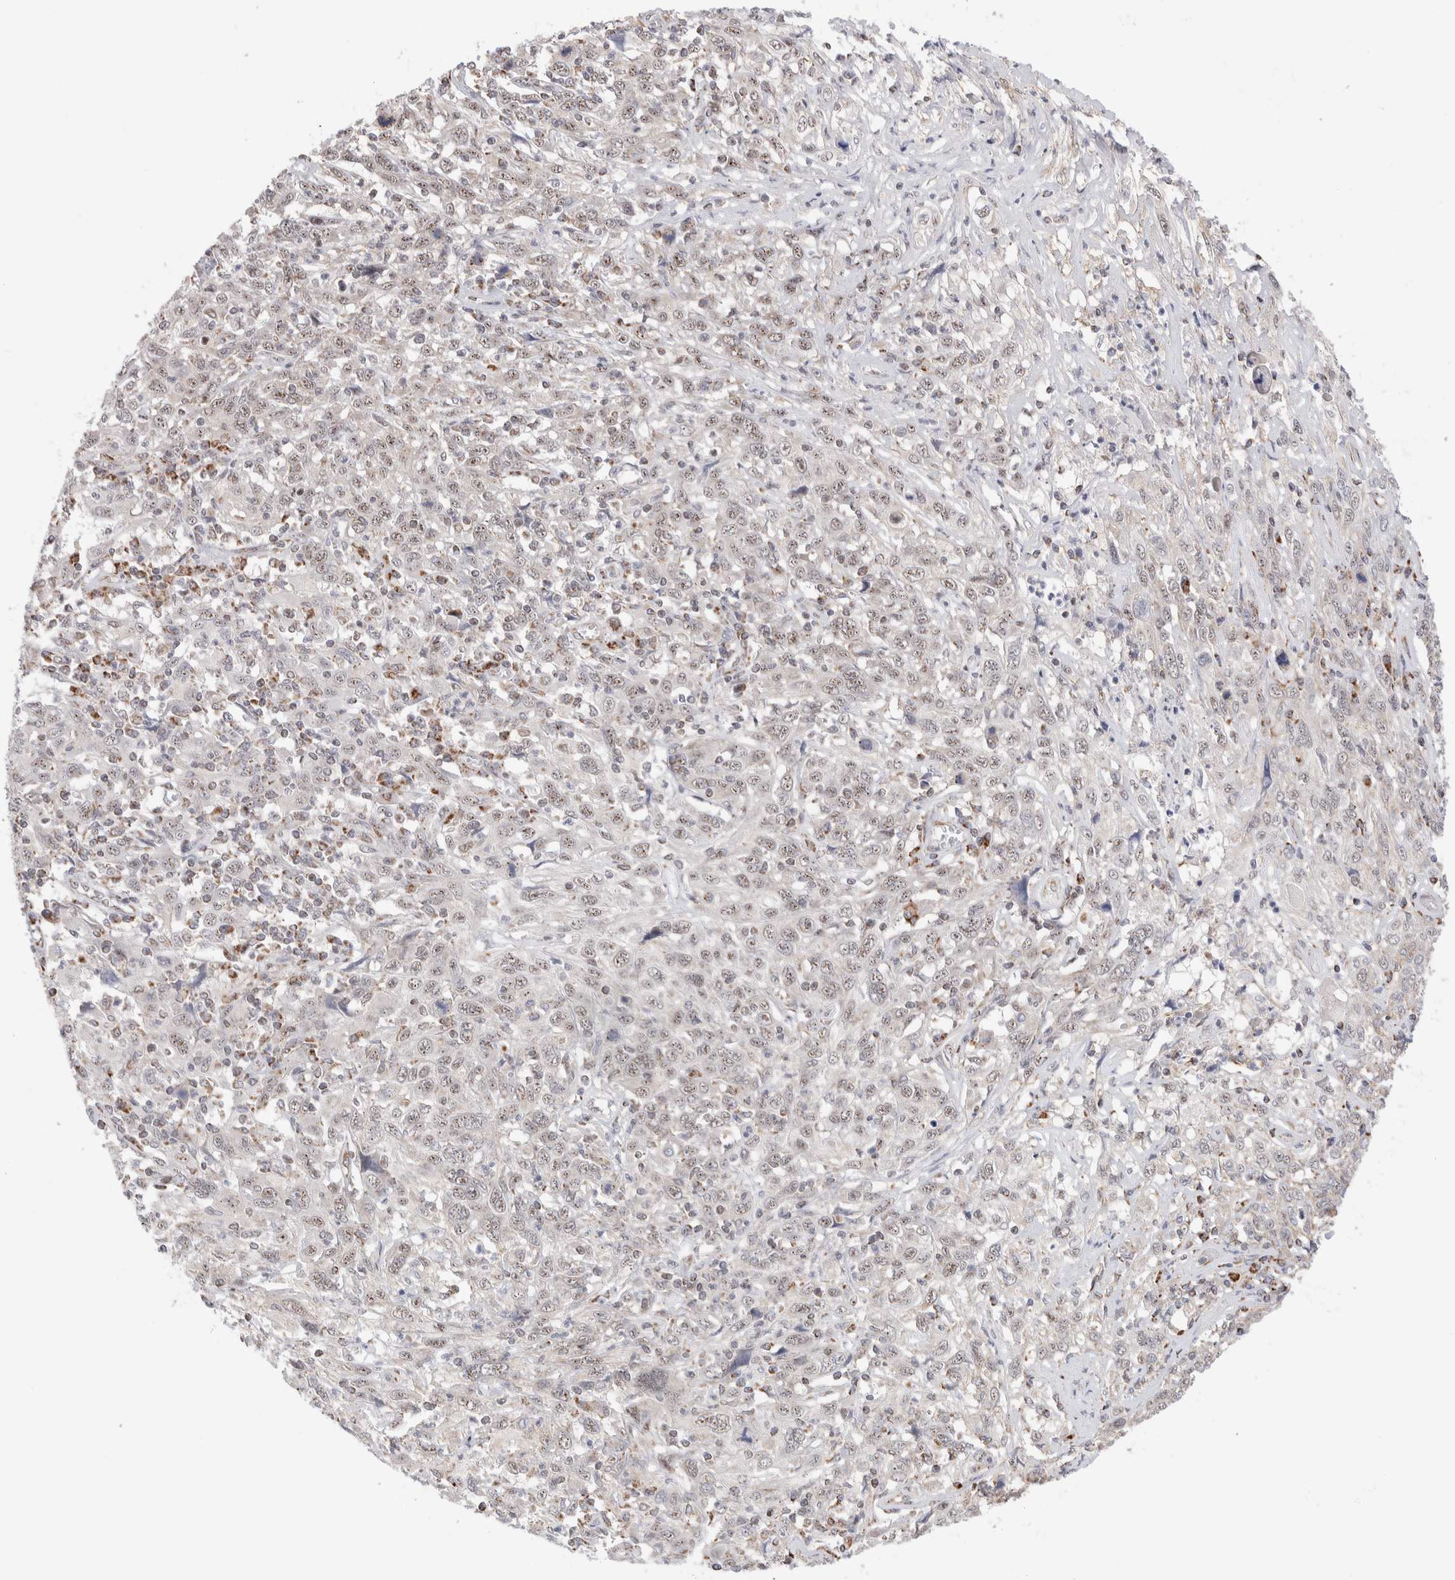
{"staining": {"intensity": "weak", "quantity": ">75%", "location": "nuclear"}, "tissue": "cervical cancer", "cell_type": "Tumor cells", "image_type": "cancer", "snomed": [{"axis": "morphology", "description": "Squamous cell carcinoma, NOS"}, {"axis": "topography", "description": "Cervix"}], "caption": "Tumor cells reveal low levels of weak nuclear positivity in about >75% of cells in human cervical cancer. (DAB (3,3'-diaminobenzidine) = brown stain, brightfield microscopy at high magnification).", "gene": "ZNF695", "patient": {"sex": "female", "age": 46}}